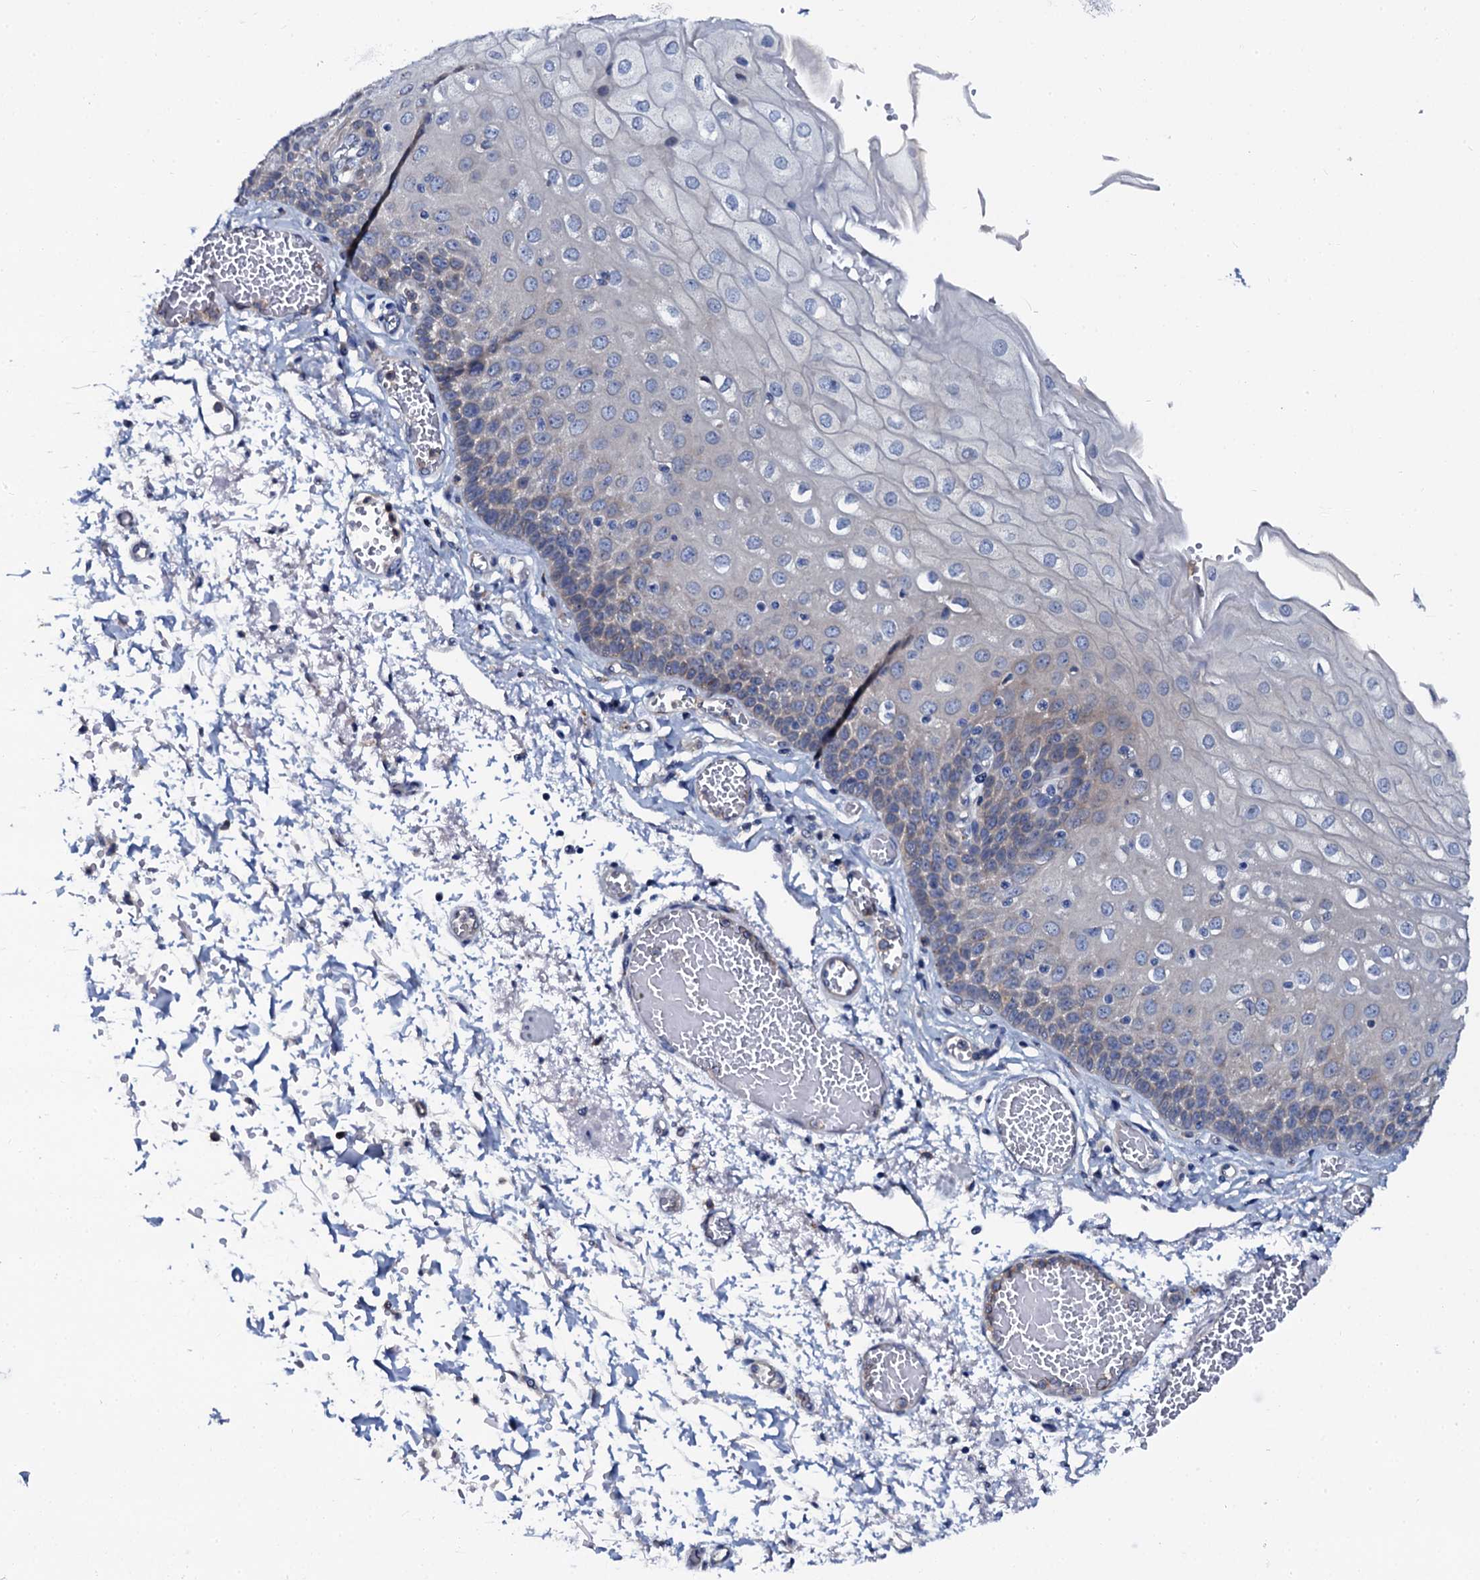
{"staining": {"intensity": "weak", "quantity": "<25%", "location": "cytoplasmic/membranous"}, "tissue": "esophagus", "cell_type": "Squamous epithelial cells", "image_type": "normal", "snomed": [{"axis": "morphology", "description": "Normal tissue, NOS"}, {"axis": "topography", "description": "Esophagus"}], "caption": "Protein analysis of normal esophagus exhibits no significant staining in squamous epithelial cells.", "gene": "OTOL1", "patient": {"sex": "male", "age": 81}}